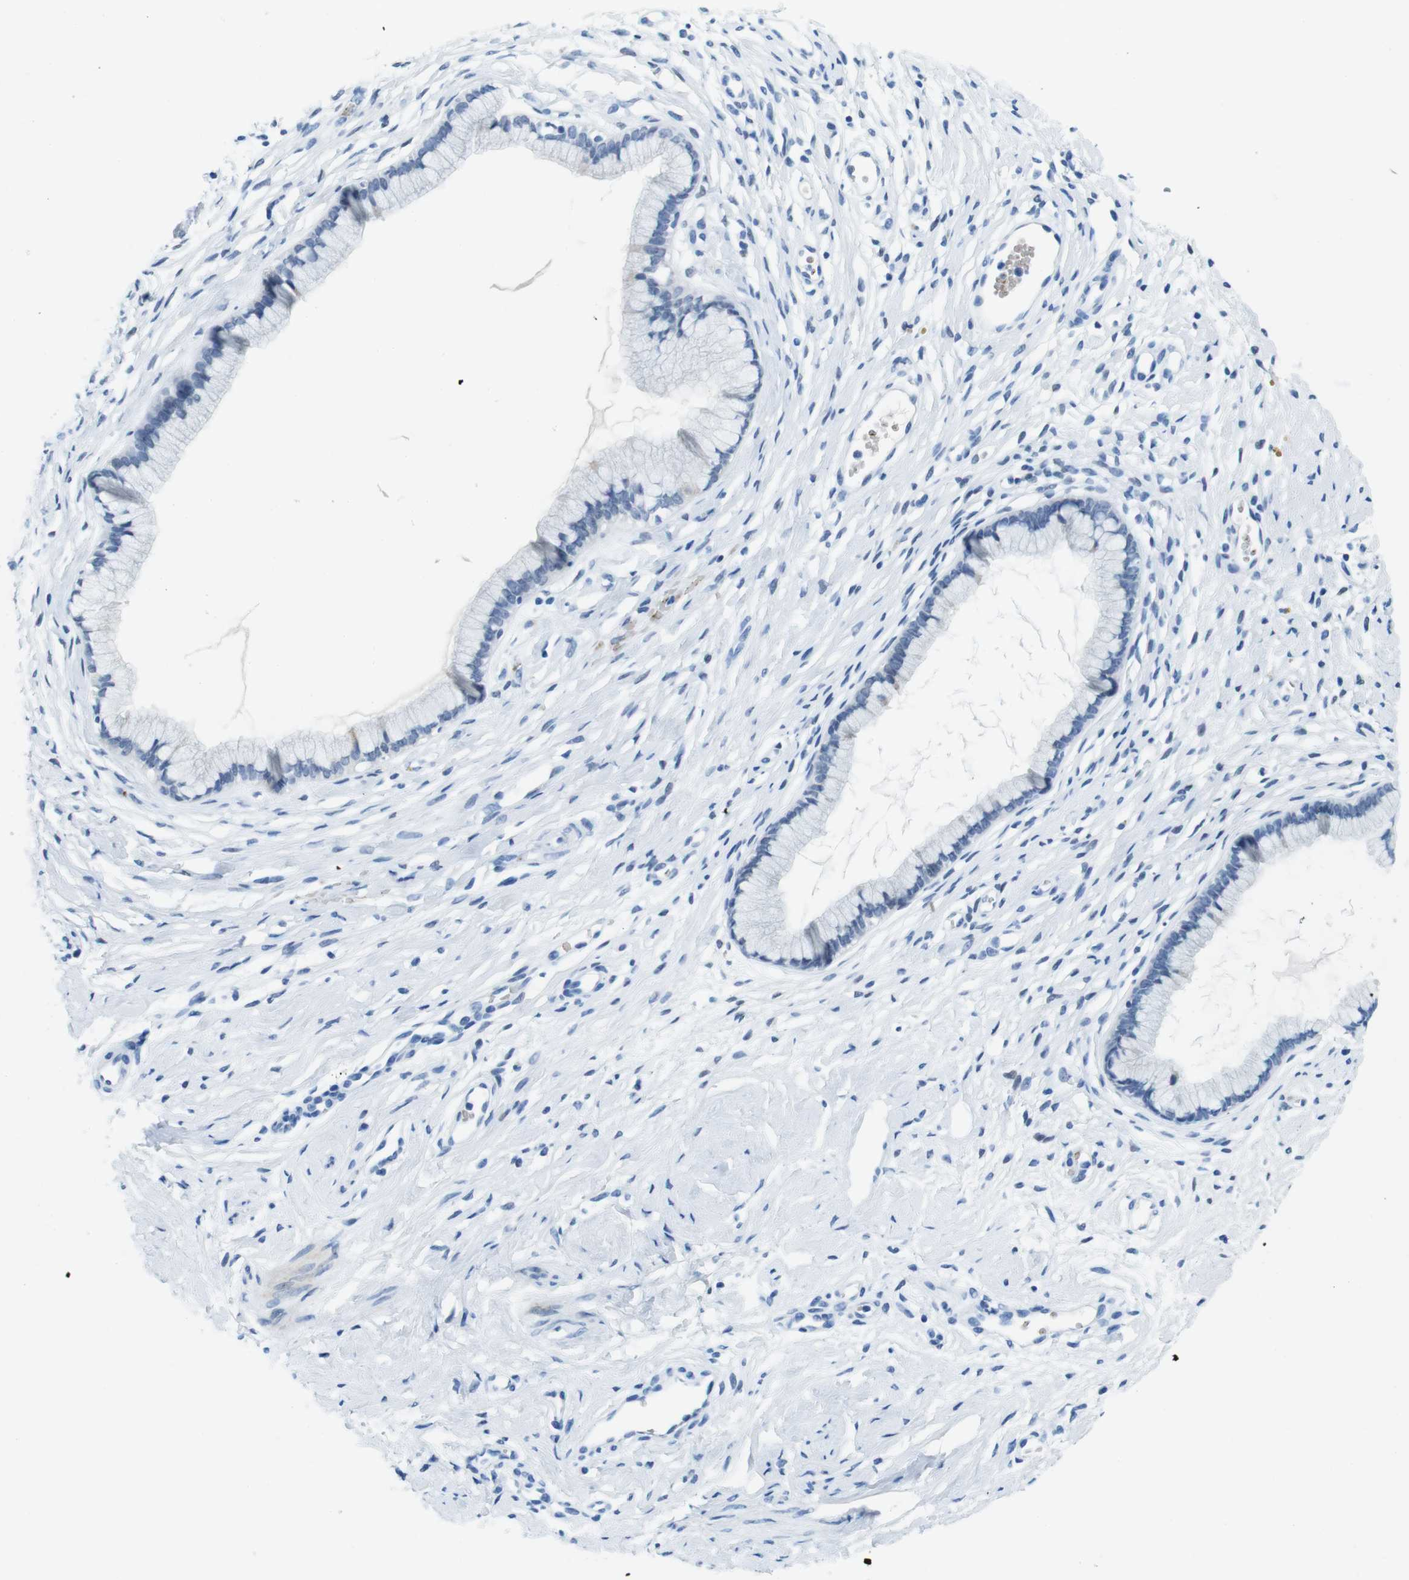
{"staining": {"intensity": "negative", "quantity": "none", "location": "none"}, "tissue": "cervix", "cell_type": "Glandular cells", "image_type": "normal", "snomed": [{"axis": "morphology", "description": "Normal tissue, NOS"}, {"axis": "topography", "description": "Cervix"}], "caption": "Glandular cells show no significant positivity in unremarkable cervix.", "gene": "TFAP2C", "patient": {"sex": "female", "age": 65}}